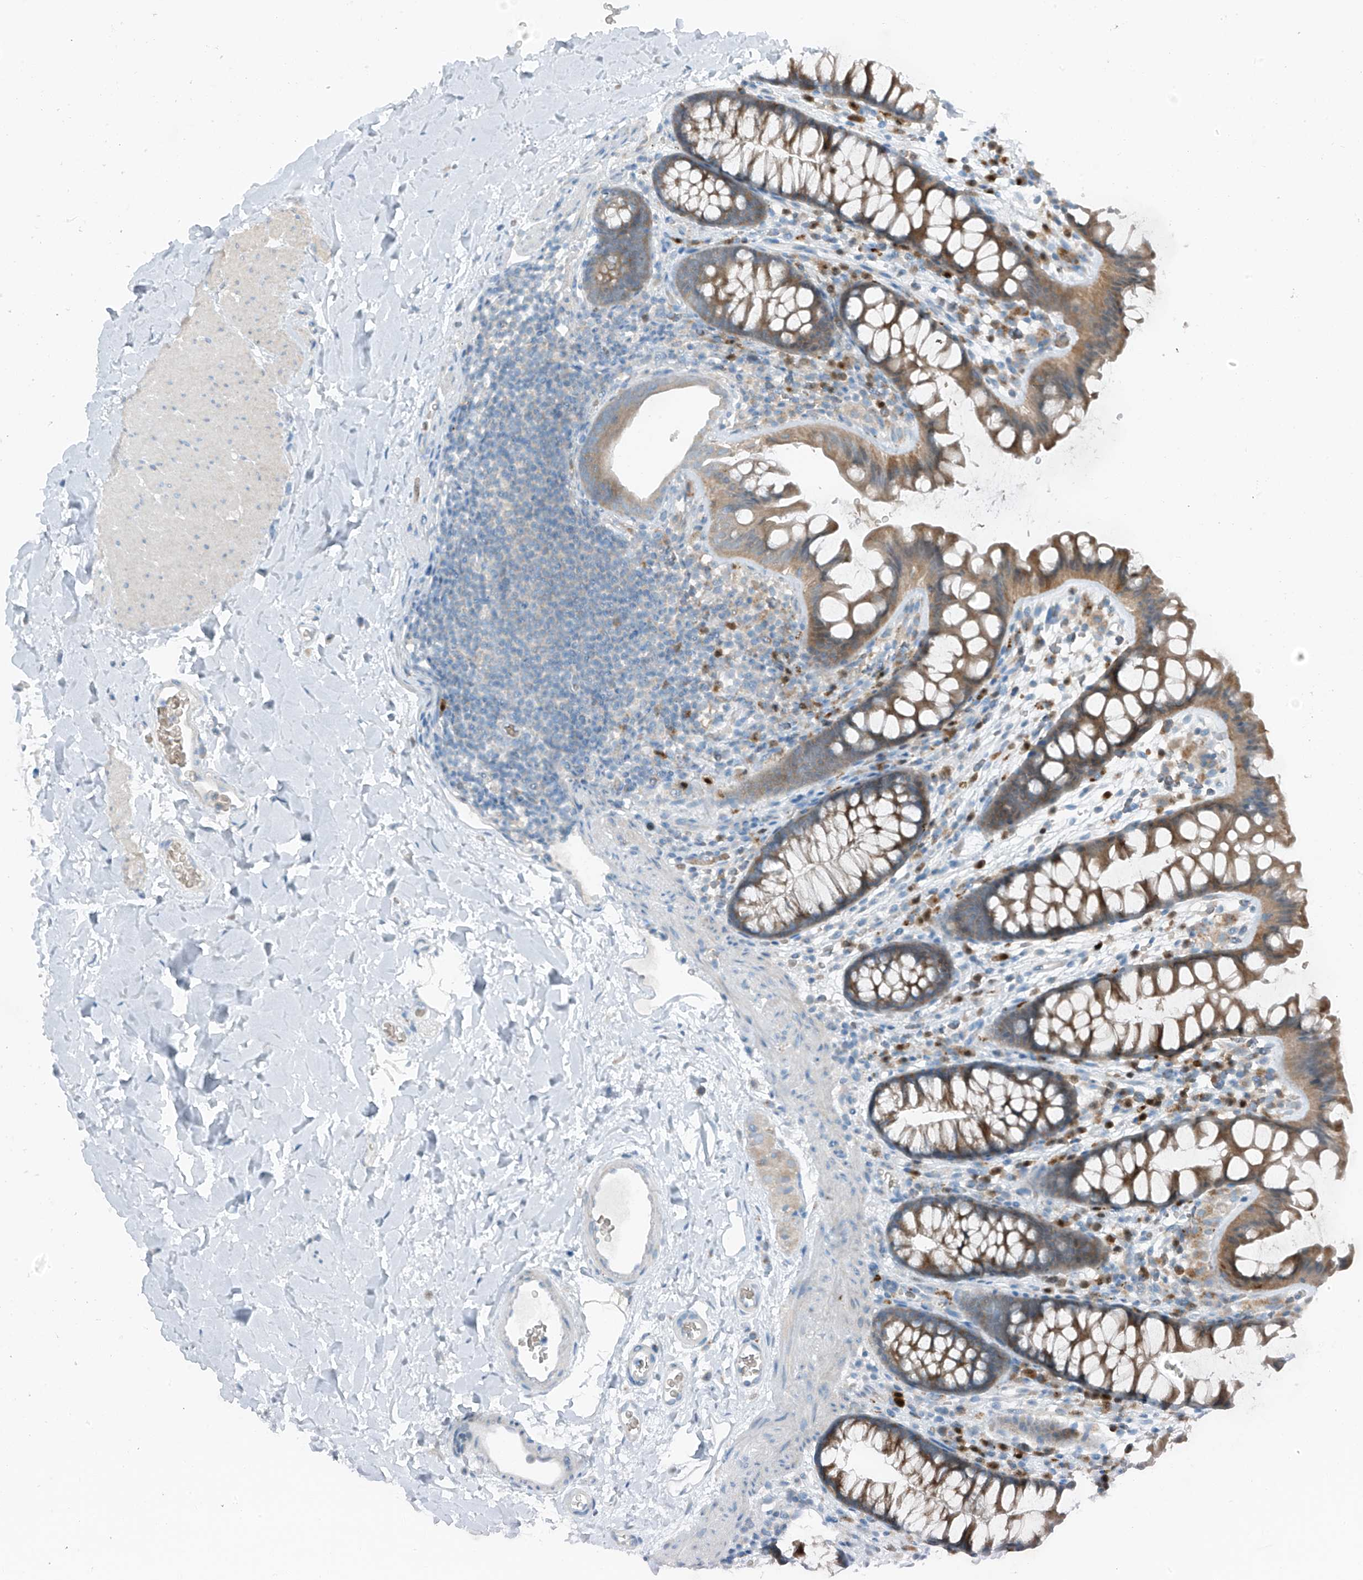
{"staining": {"intensity": "negative", "quantity": "none", "location": "none"}, "tissue": "colon", "cell_type": "Endothelial cells", "image_type": "normal", "snomed": [{"axis": "morphology", "description": "Normal tissue, NOS"}, {"axis": "topography", "description": "Colon"}], "caption": "Immunohistochemistry (IHC) micrograph of unremarkable human colon stained for a protein (brown), which exhibits no expression in endothelial cells.", "gene": "SLC12A6", "patient": {"sex": "female", "age": 62}}